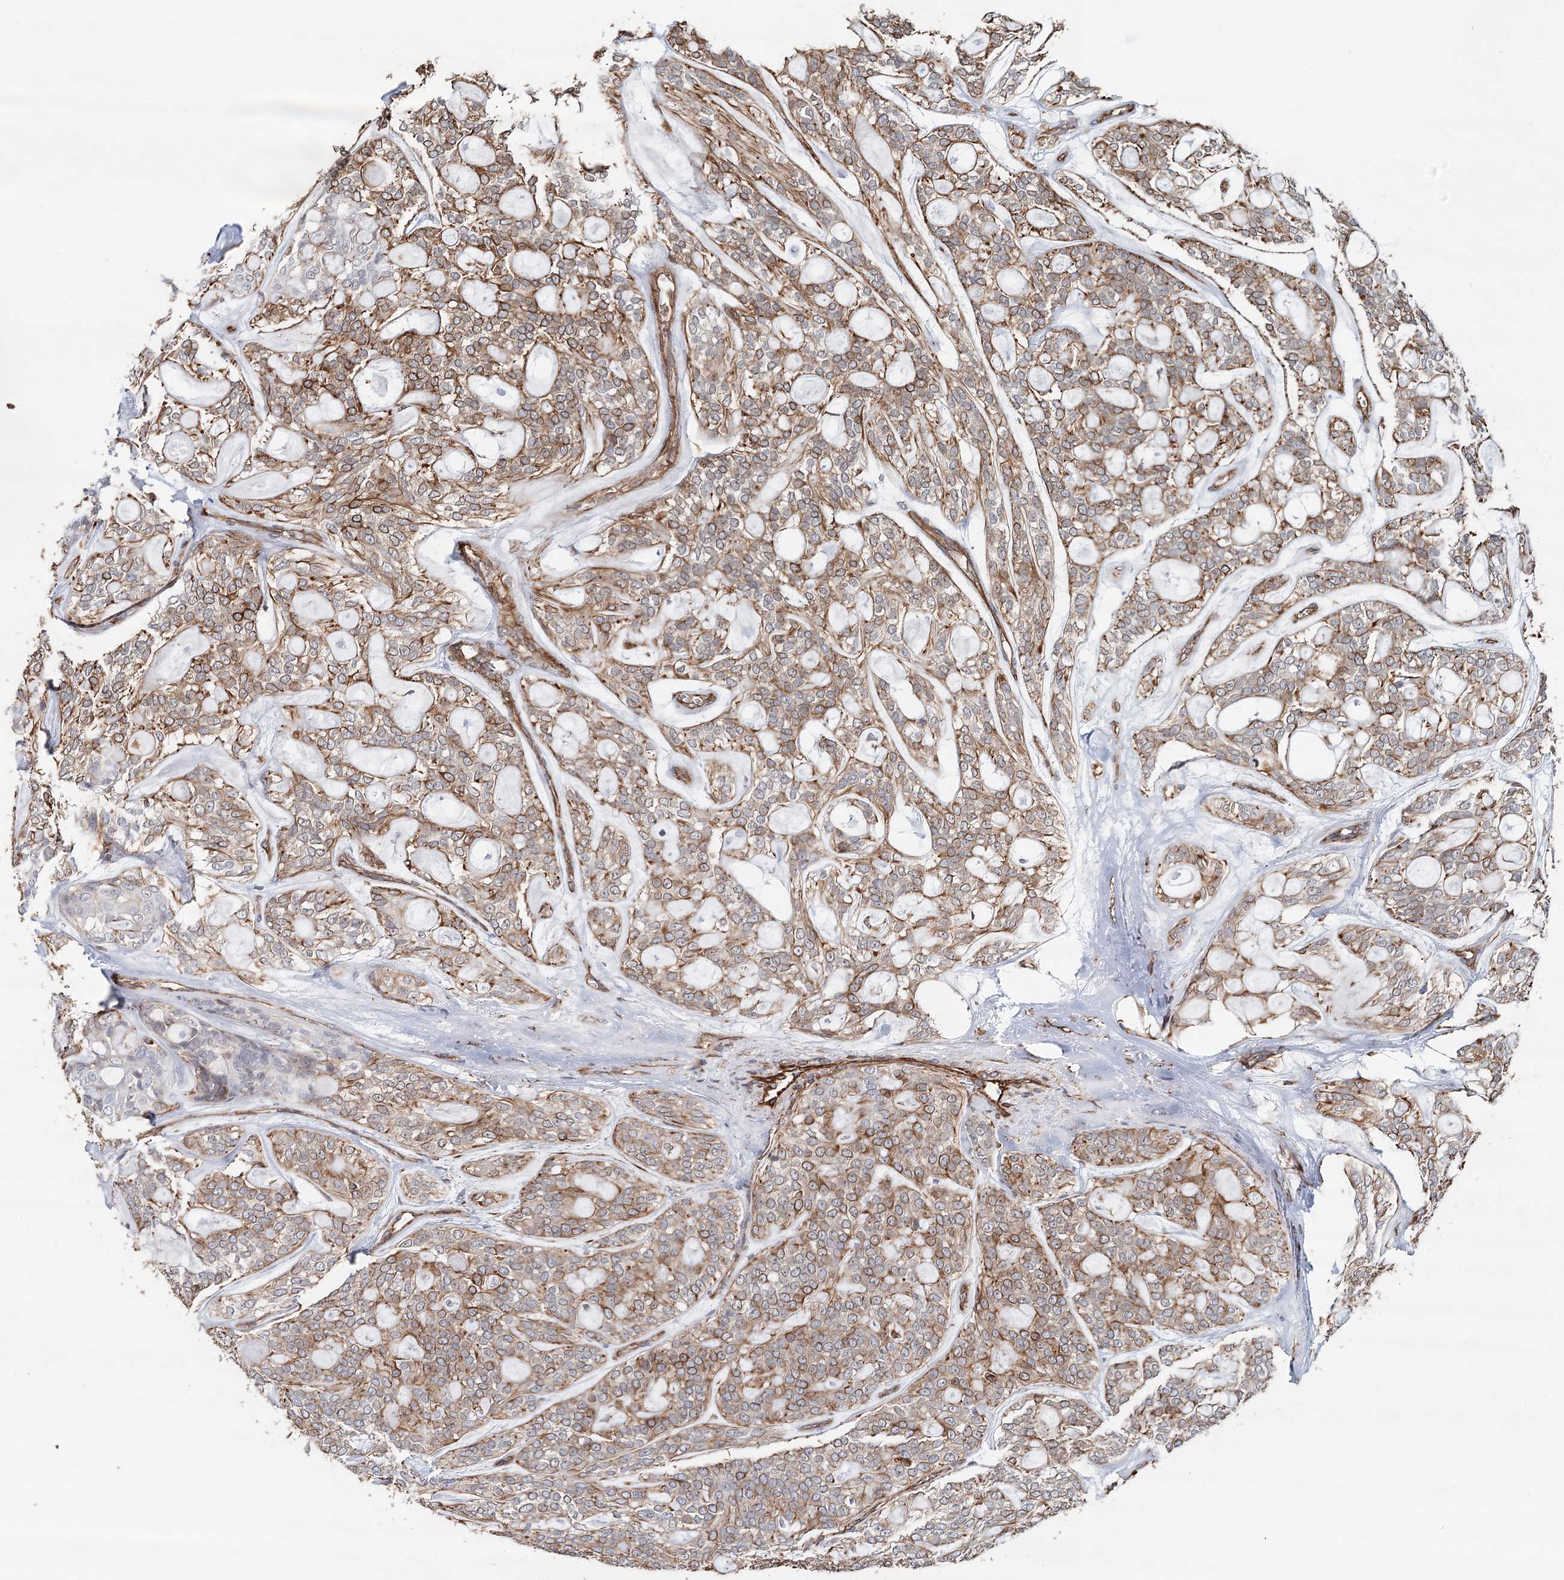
{"staining": {"intensity": "moderate", "quantity": ">75%", "location": "cytoplasmic/membranous"}, "tissue": "head and neck cancer", "cell_type": "Tumor cells", "image_type": "cancer", "snomed": [{"axis": "morphology", "description": "Adenocarcinoma, NOS"}, {"axis": "topography", "description": "Head-Neck"}], "caption": "Moderate cytoplasmic/membranous staining is seen in about >75% of tumor cells in head and neck adenocarcinoma. Ihc stains the protein of interest in brown and the nuclei are stained blue.", "gene": "SYNPO", "patient": {"sex": "male", "age": 66}}